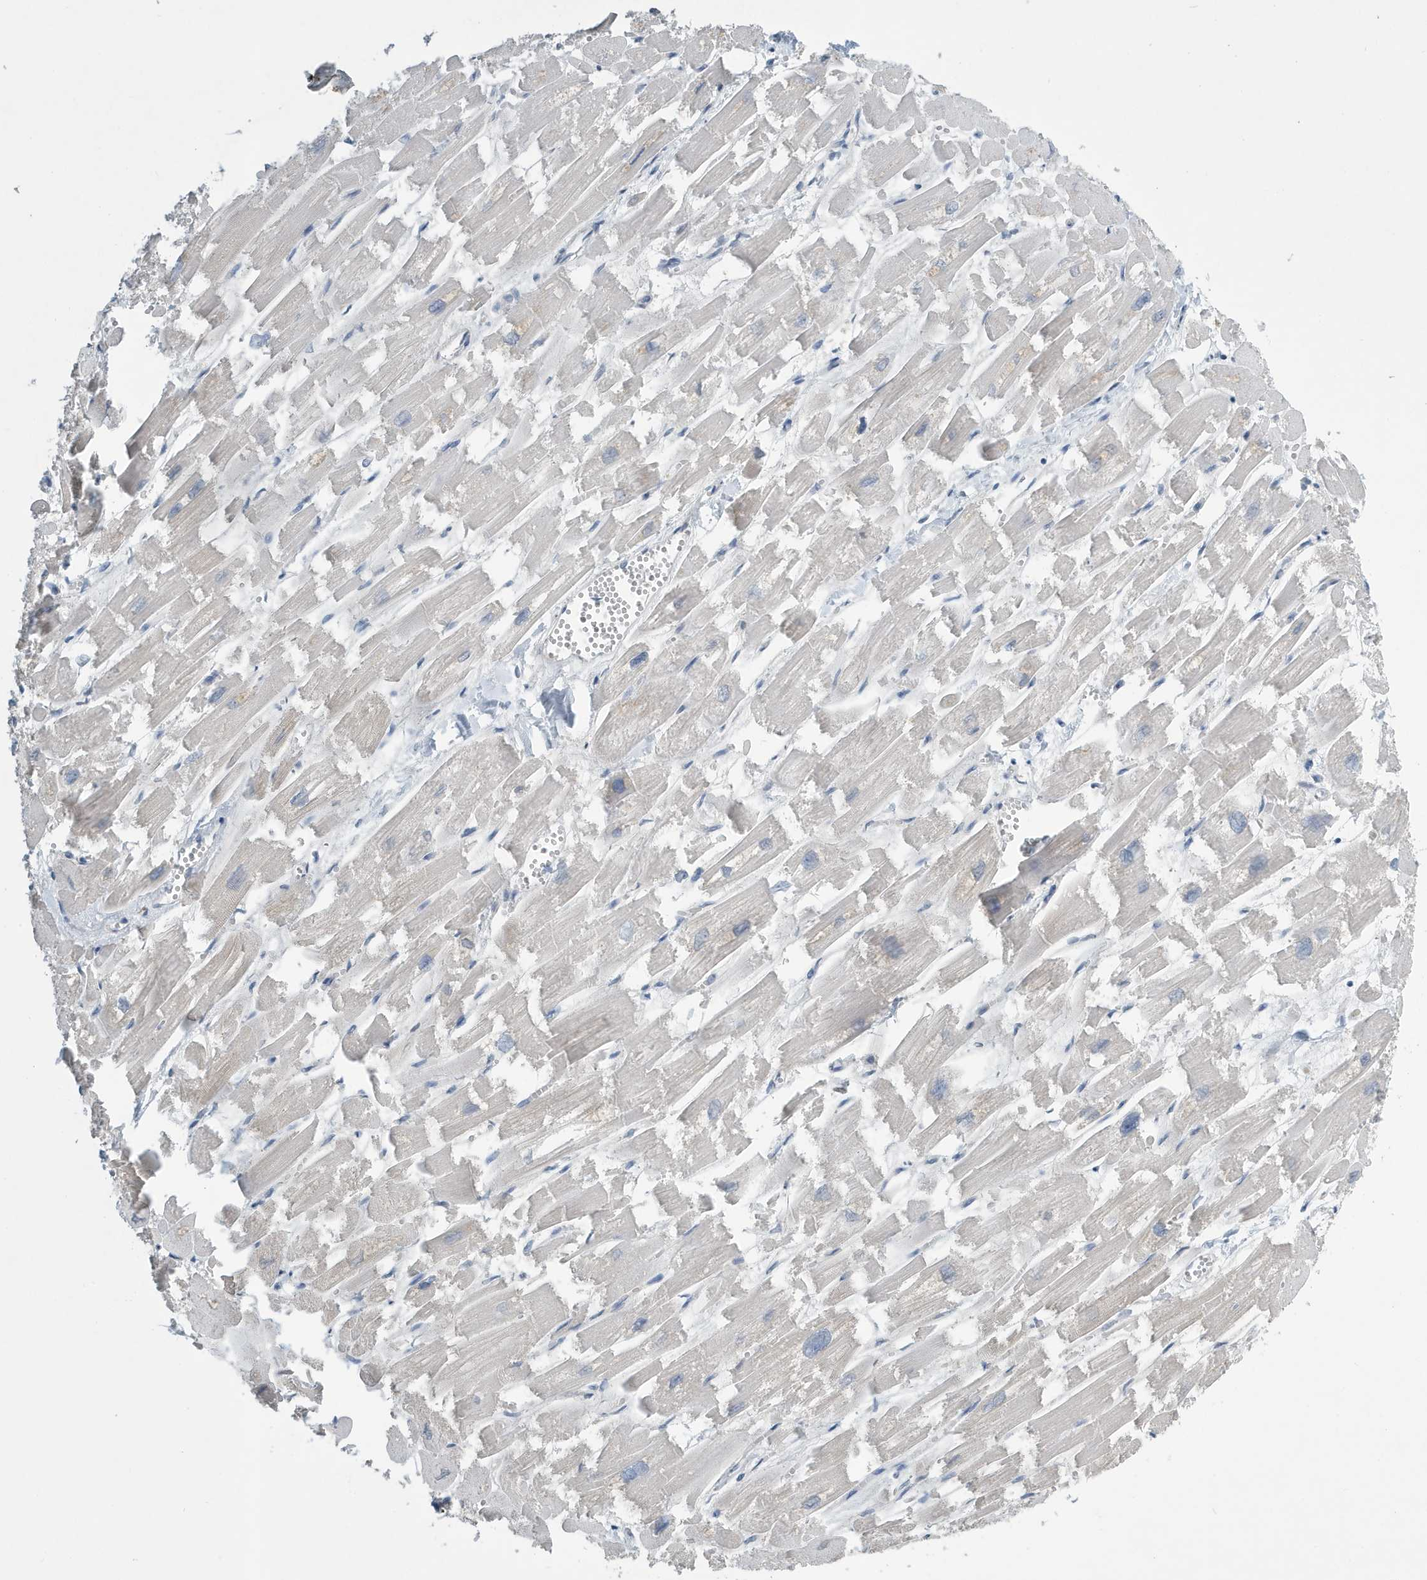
{"staining": {"intensity": "negative", "quantity": "none", "location": "none"}, "tissue": "heart muscle", "cell_type": "Cardiomyocytes", "image_type": "normal", "snomed": [{"axis": "morphology", "description": "Normal tissue, NOS"}, {"axis": "topography", "description": "Heart"}], "caption": "The micrograph shows no staining of cardiomyocytes in normal heart muscle.", "gene": "UGT2B4", "patient": {"sex": "male", "age": 54}}